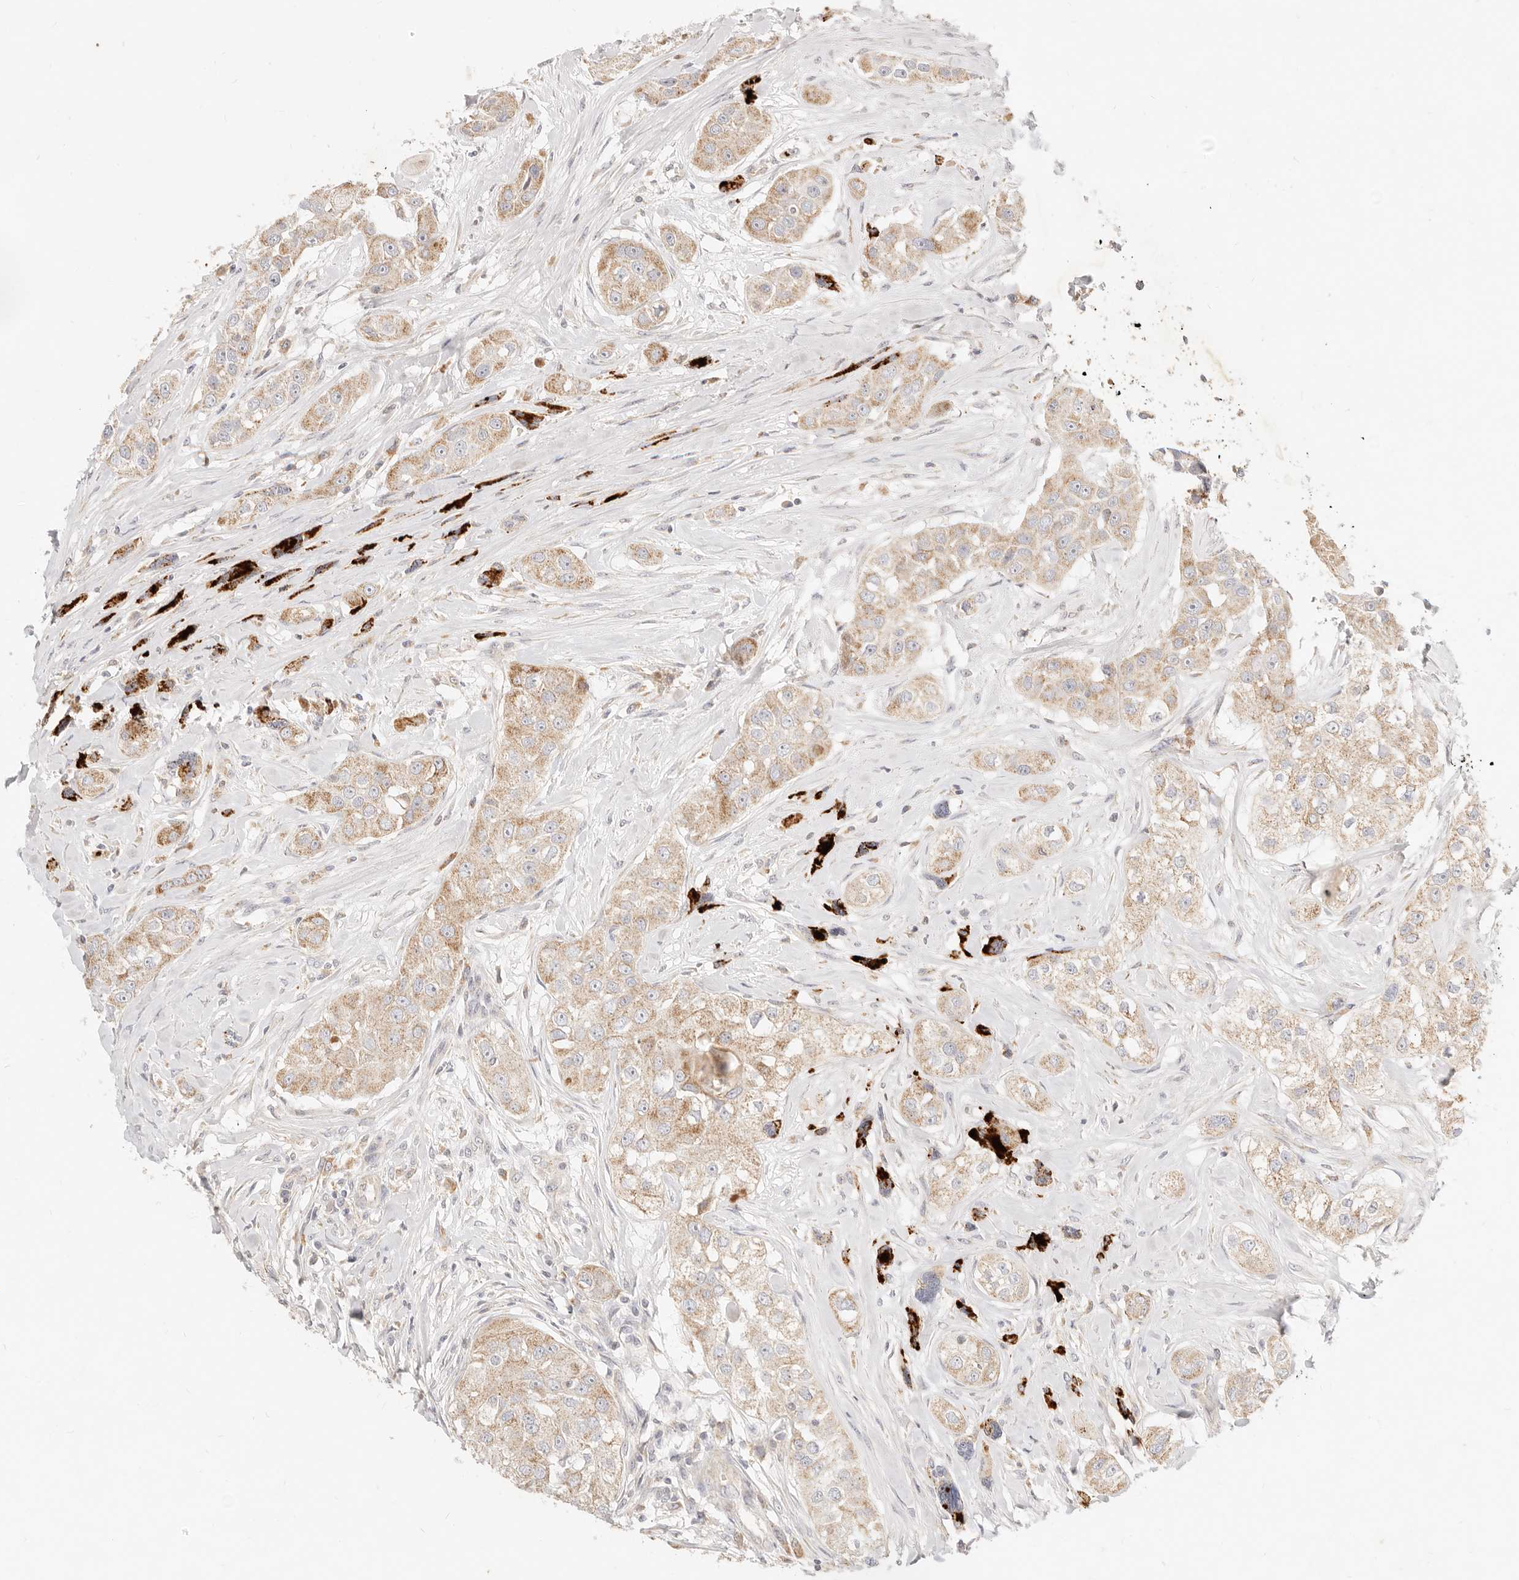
{"staining": {"intensity": "weak", "quantity": ">75%", "location": "cytoplasmic/membranous"}, "tissue": "head and neck cancer", "cell_type": "Tumor cells", "image_type": "cancer", "snomed": [{"axis": "morphology", "description": "Normal tissue, NOS"}, {"axis": "morphology", "description": "Squamous cell carcinoma, NOS"}, {"axis": "topography", "description": "Skeletal muscle"}, {"axis": "topography", "description": "Head-Neck"}], "caption": "Head and neck cancer (squamous cell carcinoma) stained with a protein marker shows weak staining in tumor cells.", "gene": "ACOX1", "patient": {"sex": "male", "age": 51}}